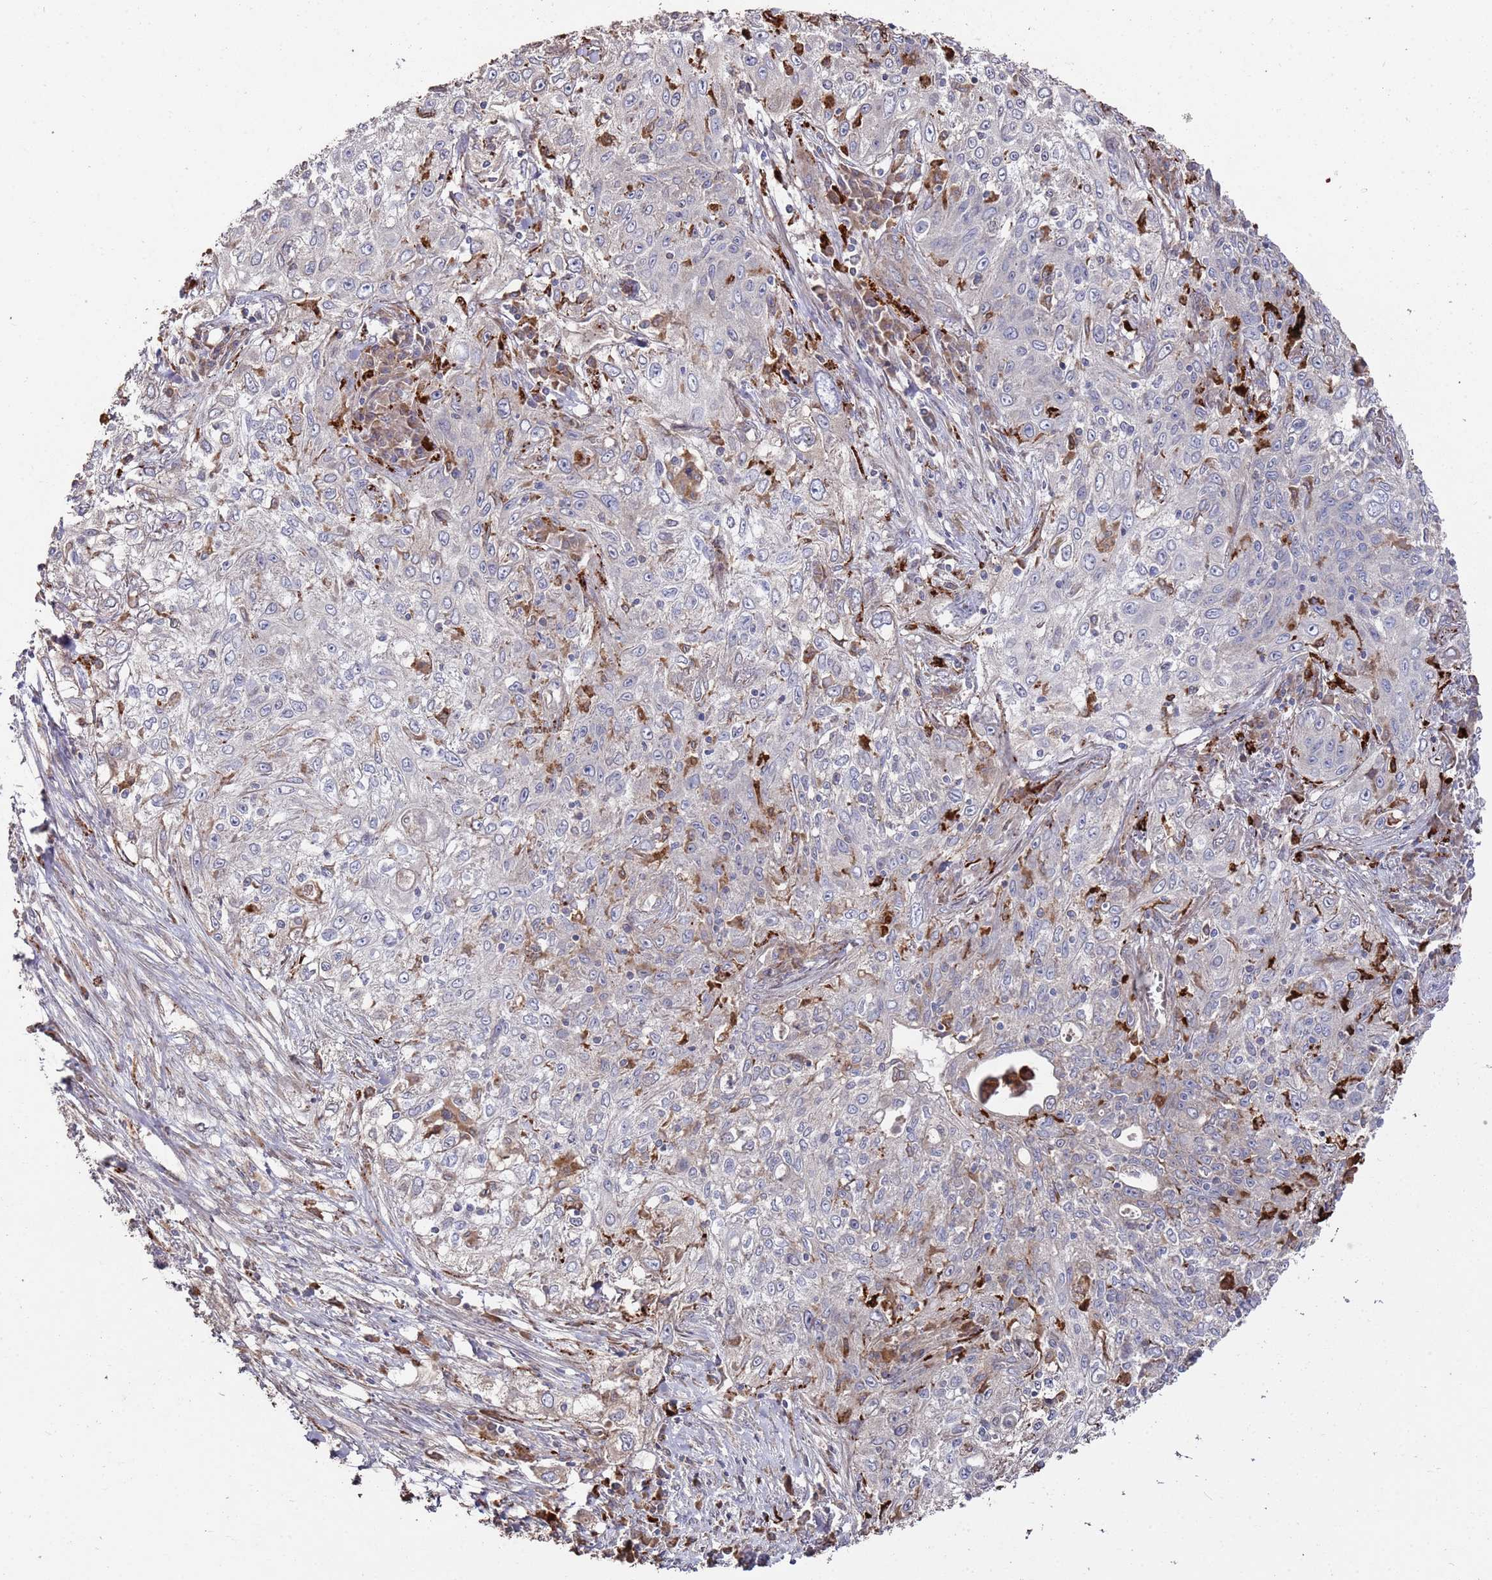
{"staining": {"intensity": "negative", "quantity": "none", "location": "none"}, "tissue": "lung cancer", "cell_type": "Tumor cells", "image_type": "cancer", "snomed": [{"axis": "morphology", "description": "Squamous cell carcinoma, NOS"}, {"axis": "topography", "description": "Lung"}], "caption": "This is an immunohistochemistry histopathology image of lung squamous cell carcinoma. There is no positivity in tumor cells.", "gene": "LACC1", "patient": {"sex": "female", "age": 69}}